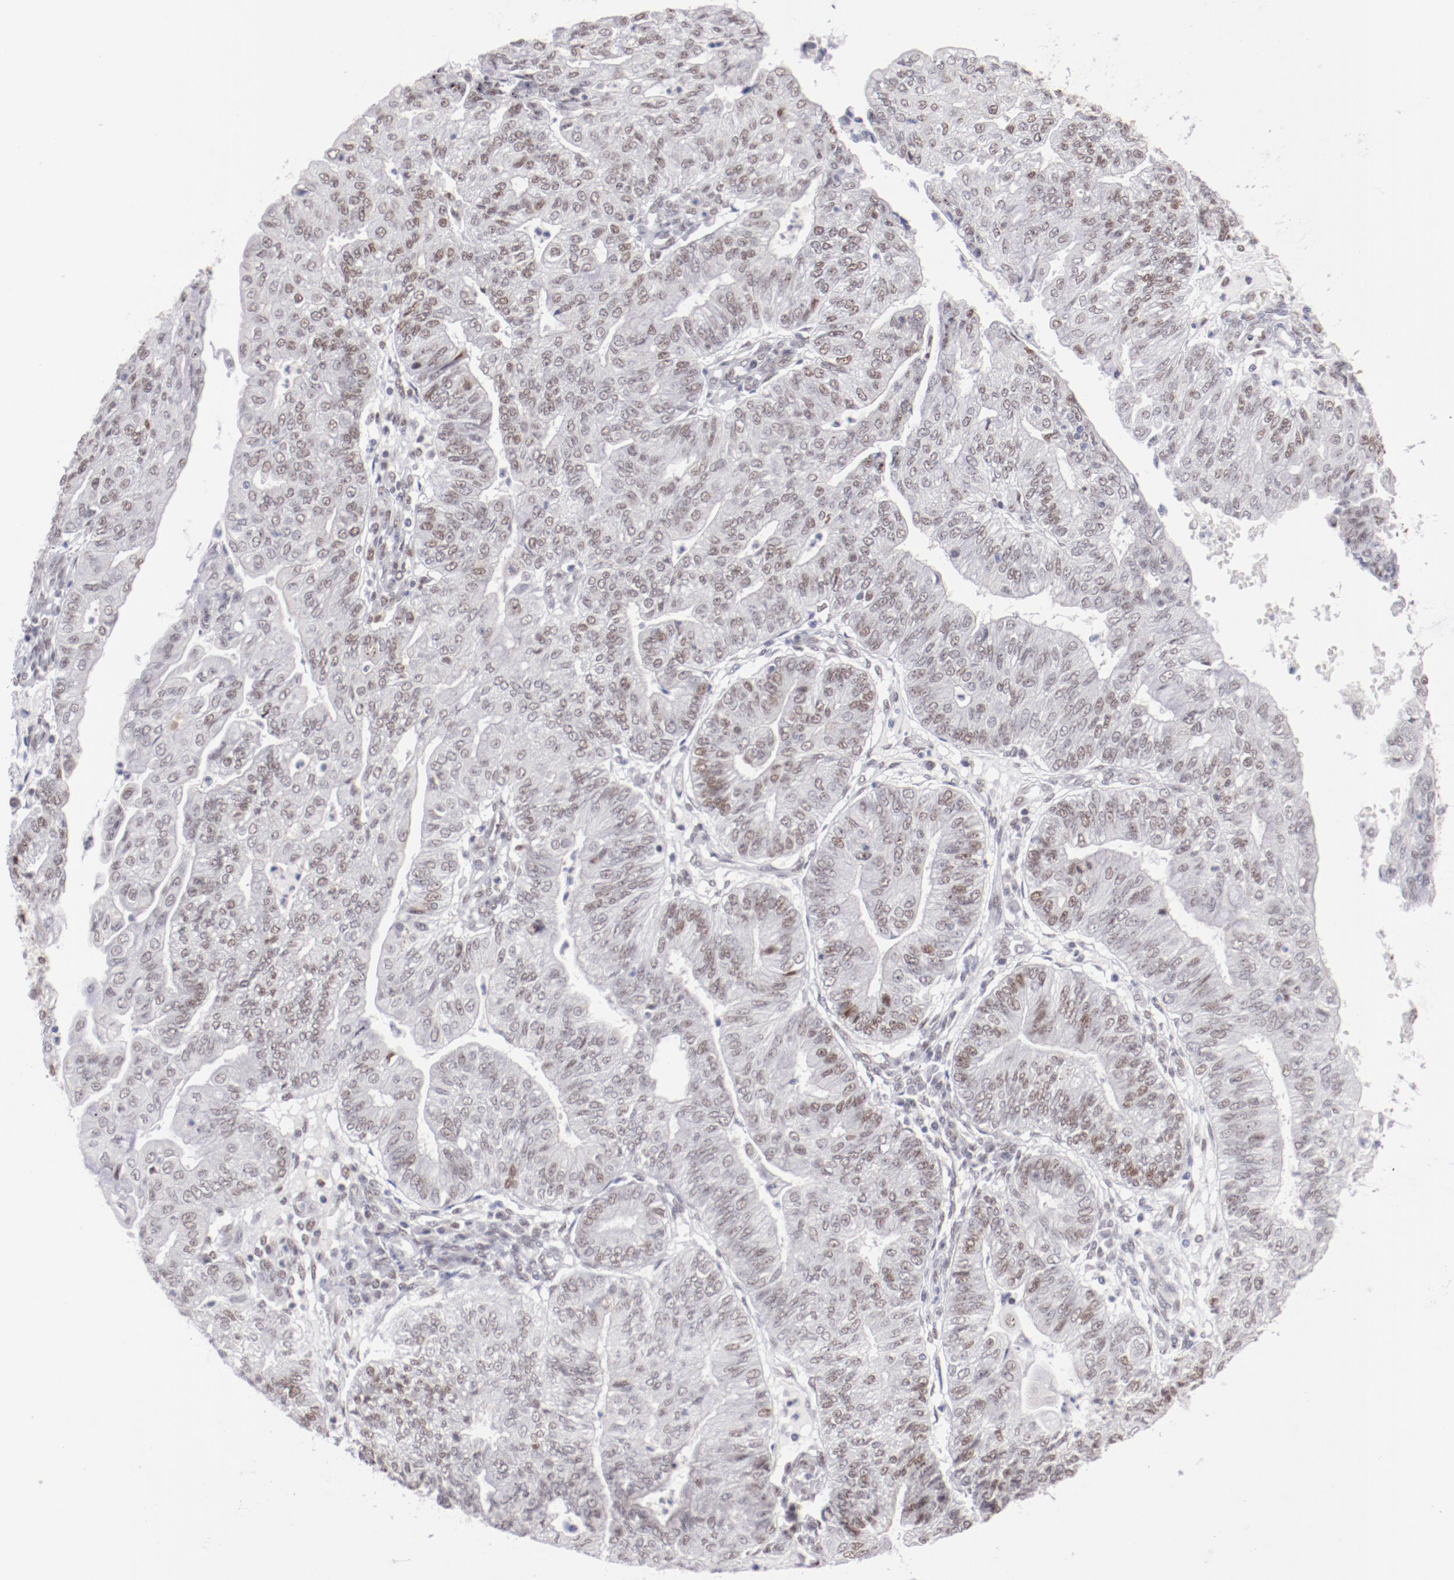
{"staining": {"intensity": "weak", "quantity": "<25%", "location": "nuclear"}, "tissue": "endometrial cancer", "cell_type": "Tumor cells", "image_type": "cancer", "snomed": [{"axis": "morphology", "description": "Adenocarcinoma, NOS"}, {"axis": "topography", "description": "Endometrium"}], "caption": "Endometrial cancer stained for a protein using immunohistochemistry displays no expression tumor cells.", "gene": "TFAP4", "patient": {"sex": "female", "age": 59}}